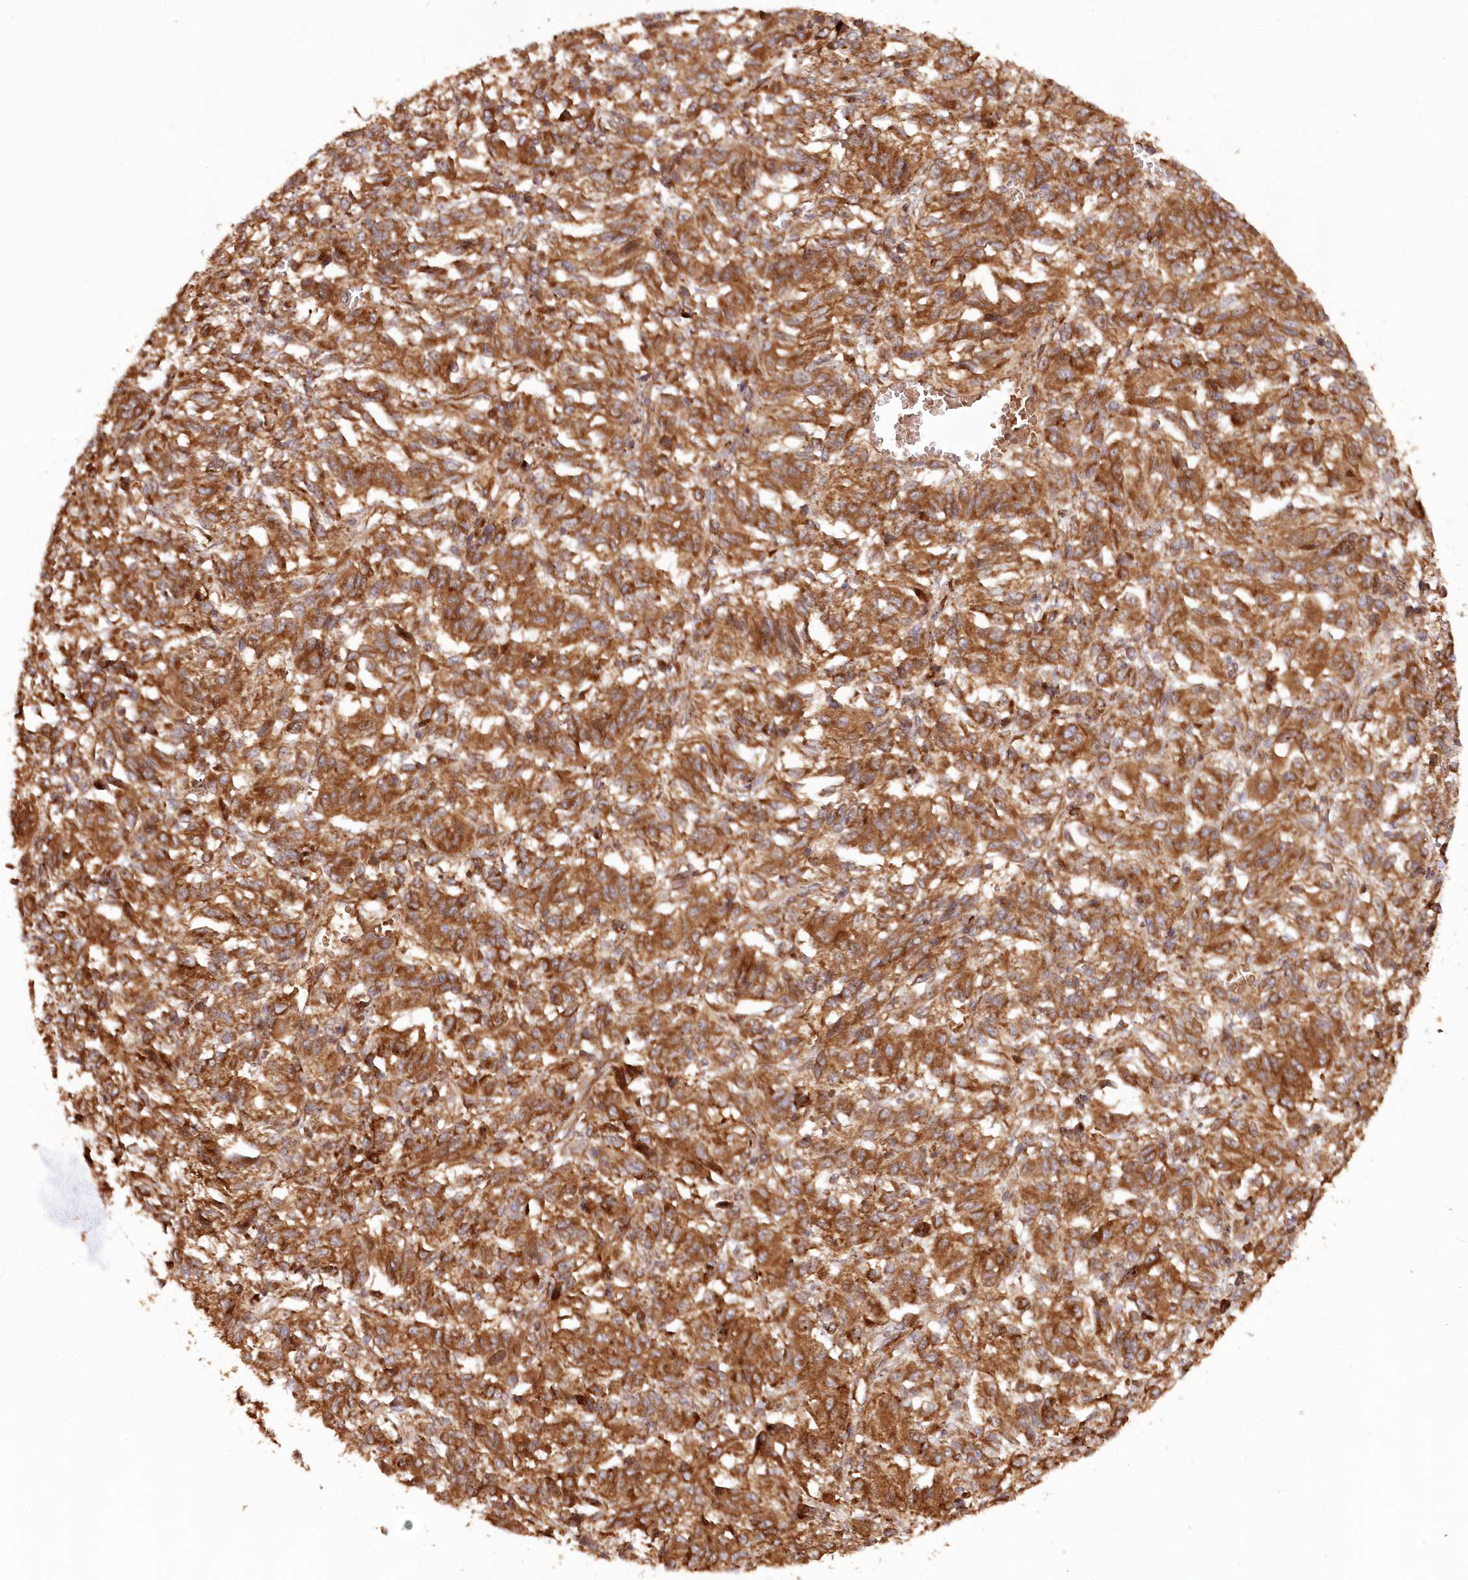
{"staining": {"intensity": "strong", "quantity": ">75%", "location": "cytoplasmic/membranous"}, "tissue": "melanoma", "cell_type": "Tumor cells", "image_type": "cancer", "snomed": [{"axis": "morphology", "description": "Malignant melanoma, Metastatic site"}, {"axis": "topography", "description": "Lung"}], "caption": "The histopathology image shows a brown stain indicating the presence of a protein in the cytoplasmic/membranous of tumor cells in malignant melanoma (metastatic site). (DAB = brown stain, brightfield microscopy at high magnification).", "gene": "PAIP2", "patient": {"sex": "male", "age": 64}}